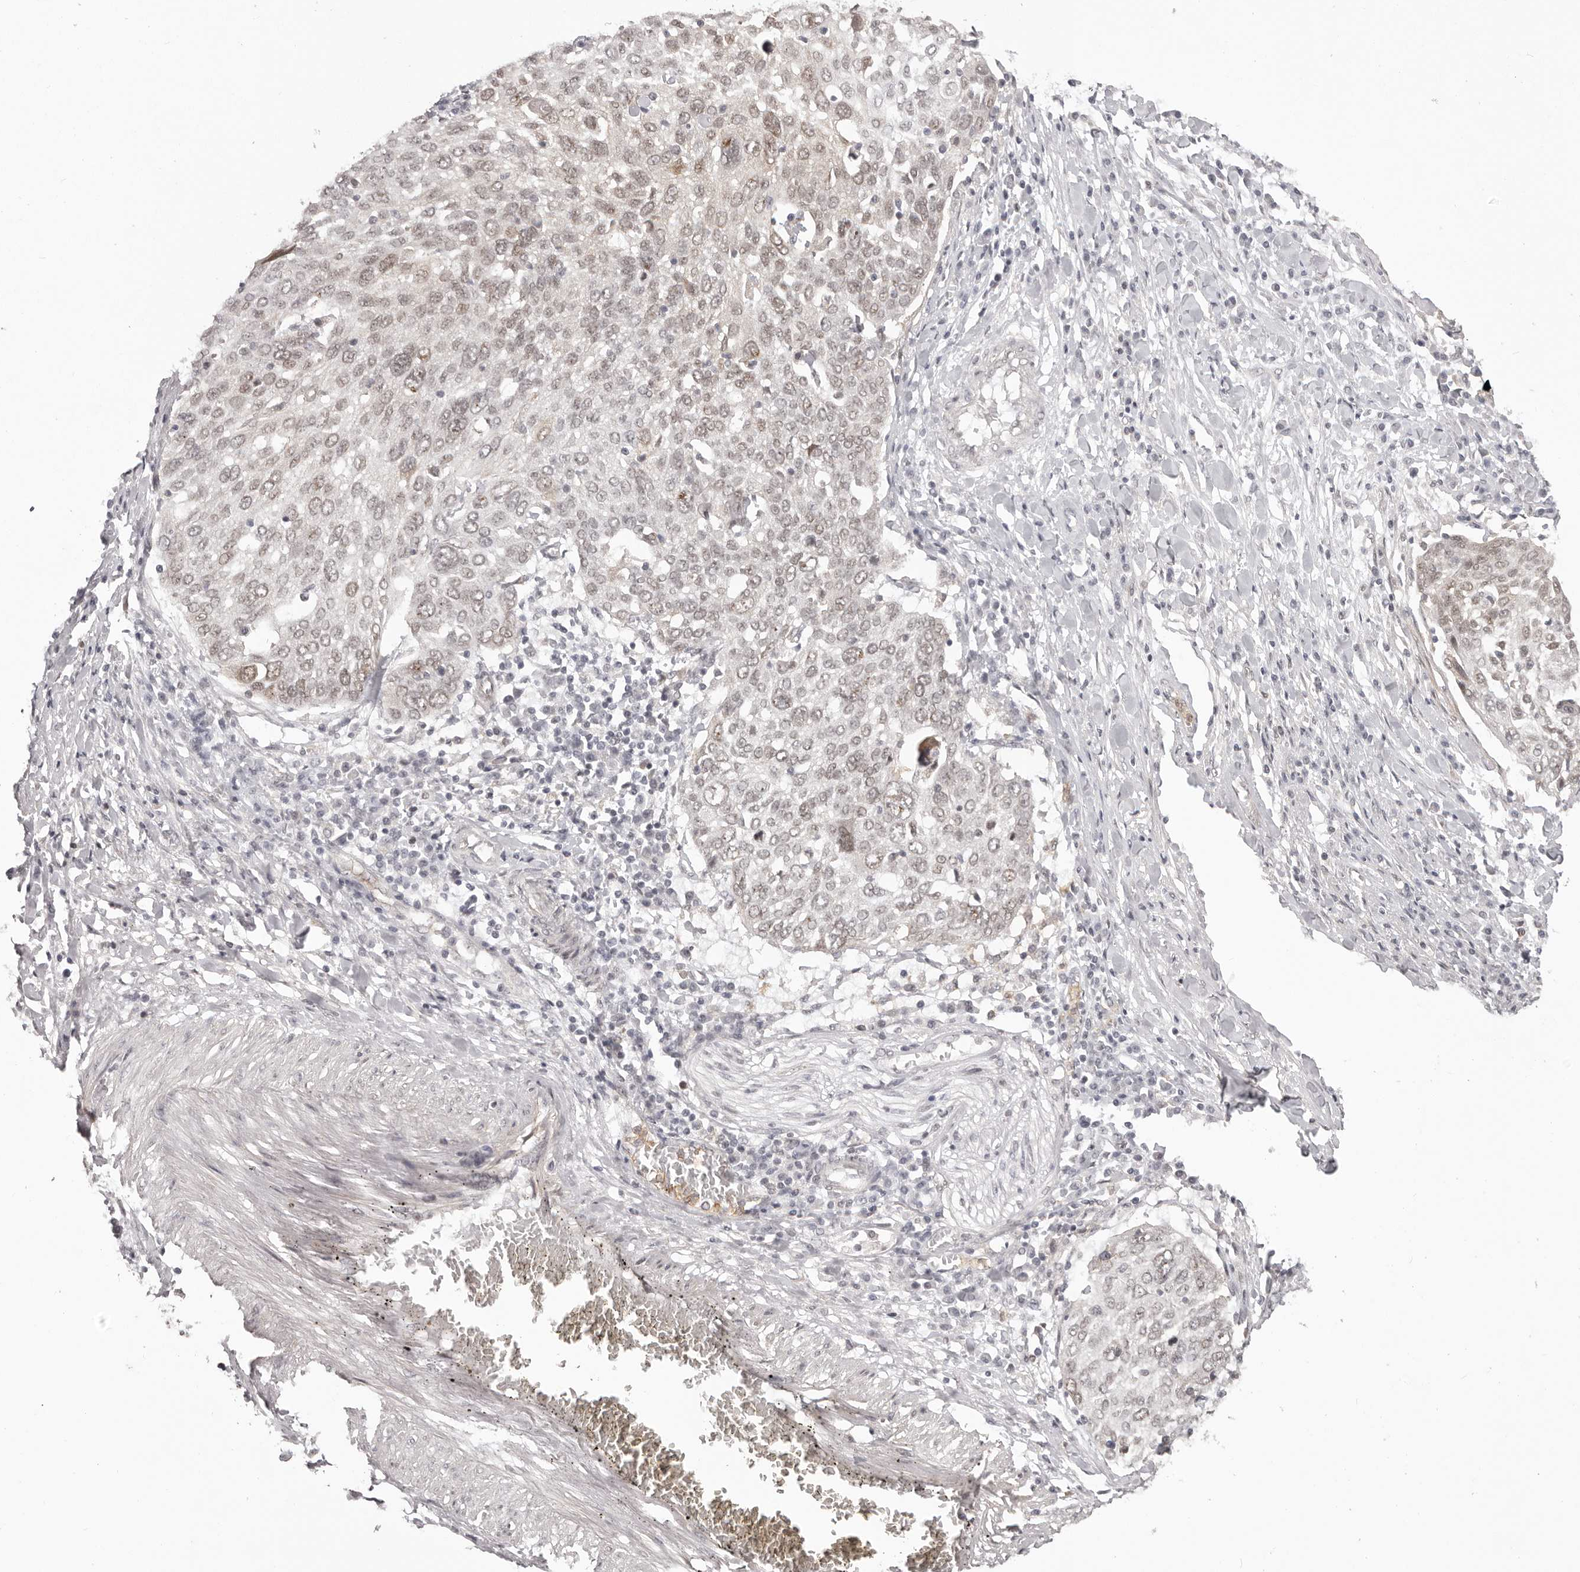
{"staining": {"intensity": "weak", "quantity": ">75%", "location": "nuclear"}, "tissue": "lung cancer", "cell_type": "Tumor cells", "image_type": "cancer", "snomed": [{"axis": "morphology", "description": "Squamous cell carcinoma, NOS"}, {"axis": "topography", "description": "Lung"}], "caption": "DAB immunohistochemical staining of human squamous cell carcinoma (lung) exhibits weak nuclear protein expression in about >75% of tumor cells. The staining is performed using DAB brown chromogen to label protein expression. The nuclei are counter-stained blue using hematoxylin.", "gene": "RNF2", "patient": {"sex": "male", "age": 65}}